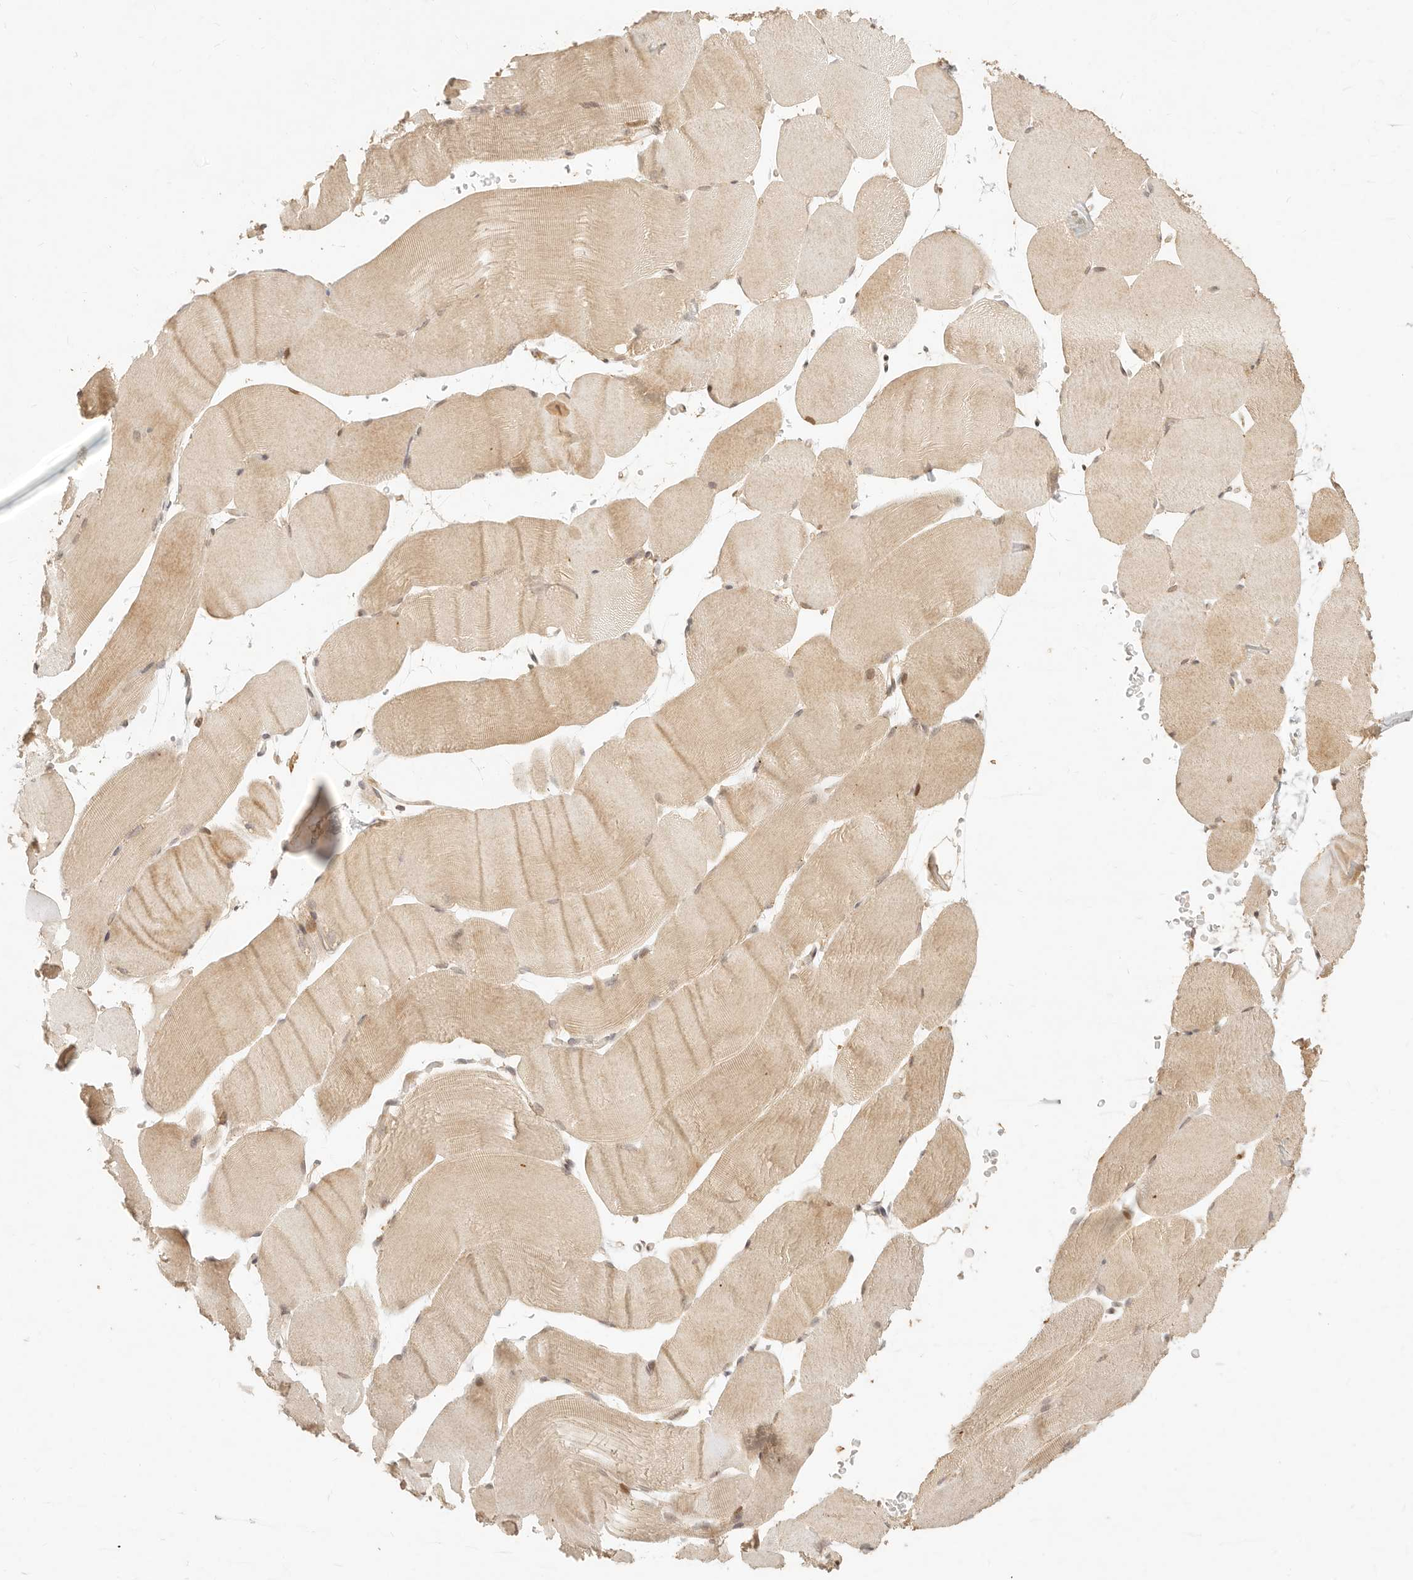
{"staining": {"intensity": "weak", "quantity": ">75%", "location": "cytoplasmic/membranous,nuclear"}, "tissue": "skeletal muscle", "cell_type": "Myocytes", "image_type": "normal", "snomed": [{"axis": "morphology", "description": "Normal tissue, NOS"}, {"axis": "topography", "description": "Skeletal muscle"}, {"axis": "topography", "description": "Parathyroid gland"}], "caption": "A brown stain shows weak cytoplasmic/membranous,nuclear expression of a protein in myocytes of benign human skeletal muscle. Nuclei are stained in blue.", "gene": "TIMM17A", "patient": {"sex": "female", "age": 37}}